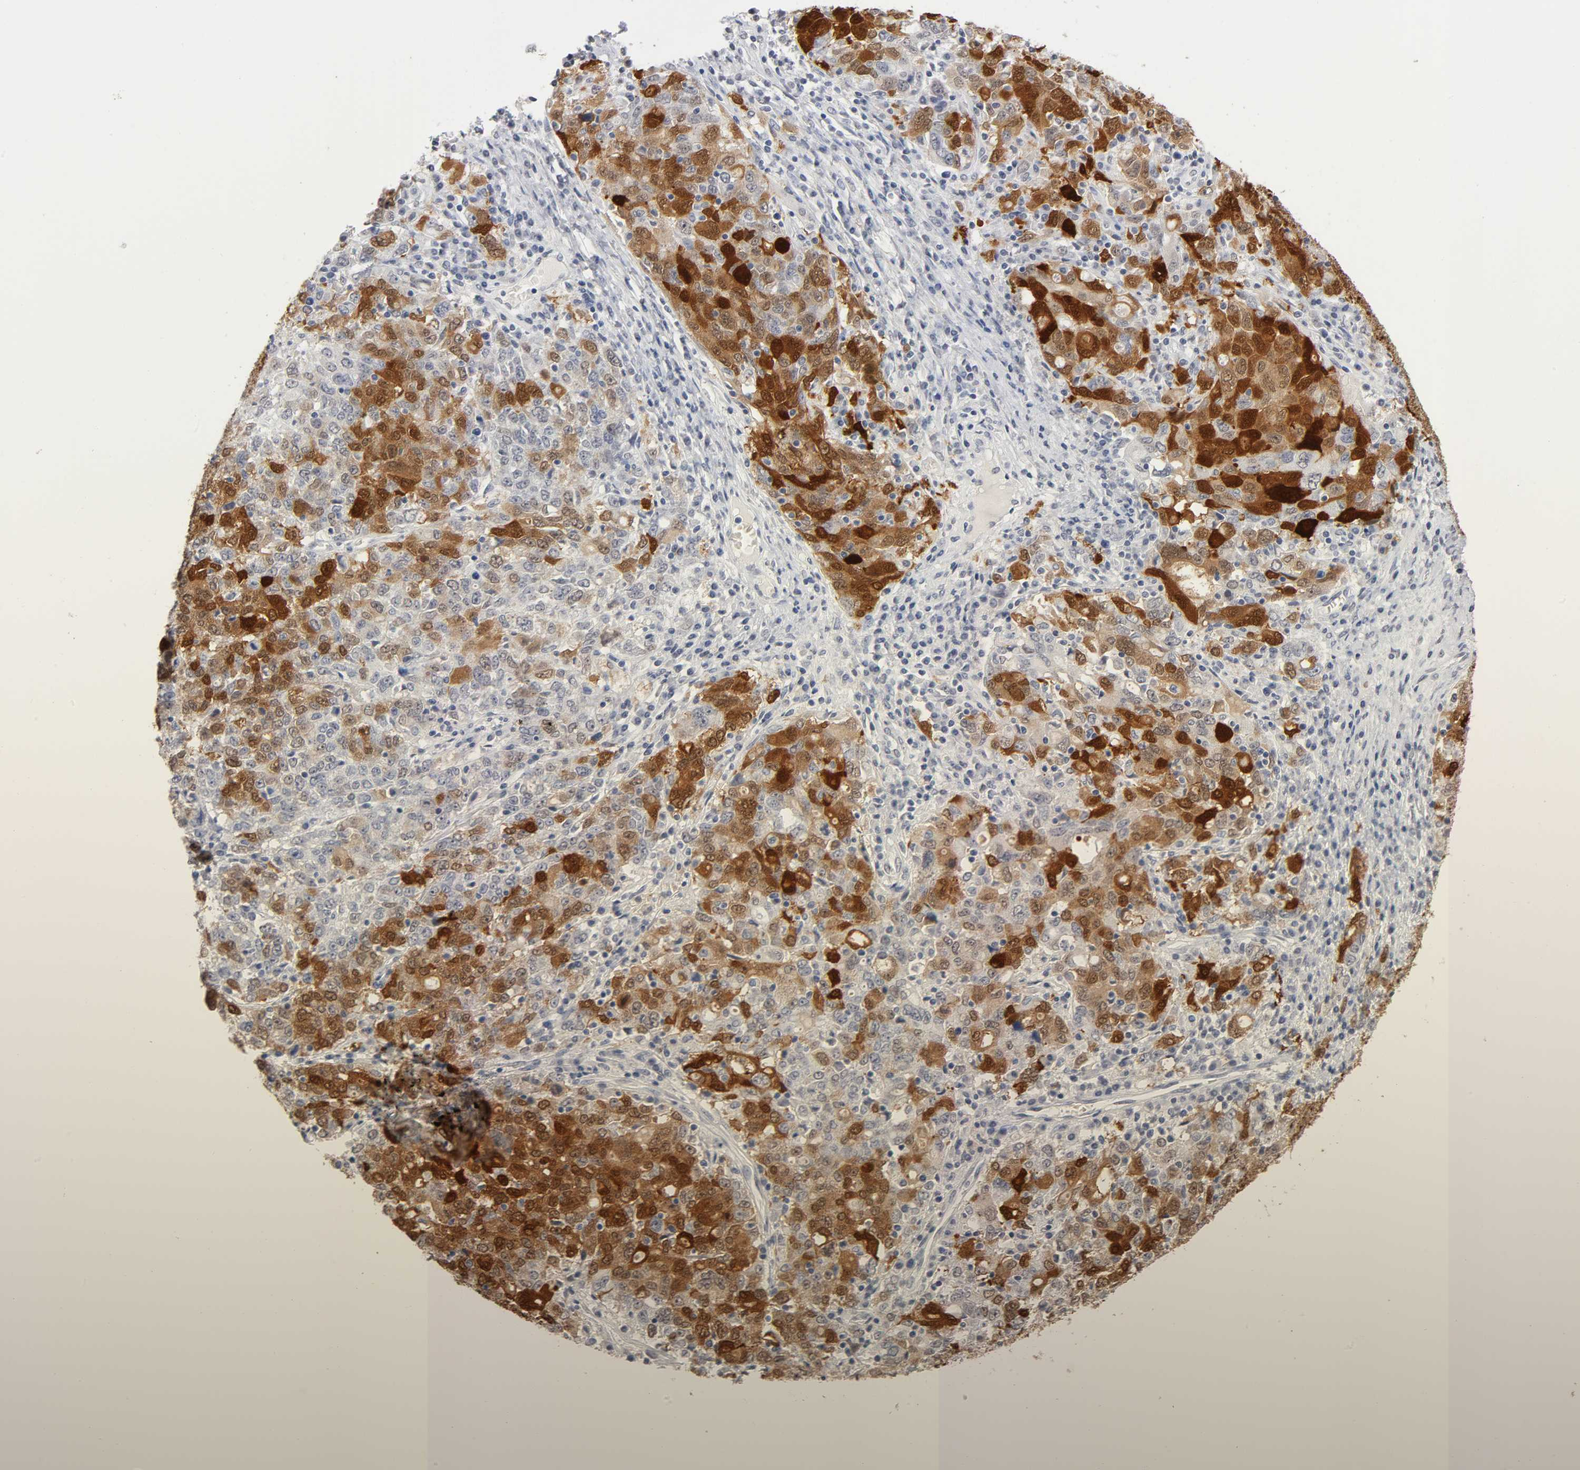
{"staining": {"intensity": "strong", "quantity": ">75%", "location": "cytoplasmic/membranous,nuclear"}, "tissue": "ovarian cancer", "cell_type": "Tumor cells", "image_type": "cancer", "snomed": [{"axis": "morphology", "description": "Carcinoma, endometroid"}, {"axis": "topography", "description": "Ovary"}], "caption": "An immunohistochemistry image of neoplastic tissue is shown. Protein staining in brown highlights strong cytoplasmic/membranous and nuclear positivity in endometroid carcinoma (ovarian) within tumor cells.", "gene": "CRABP2", "patient": {"sex": "female", "age": 62}}